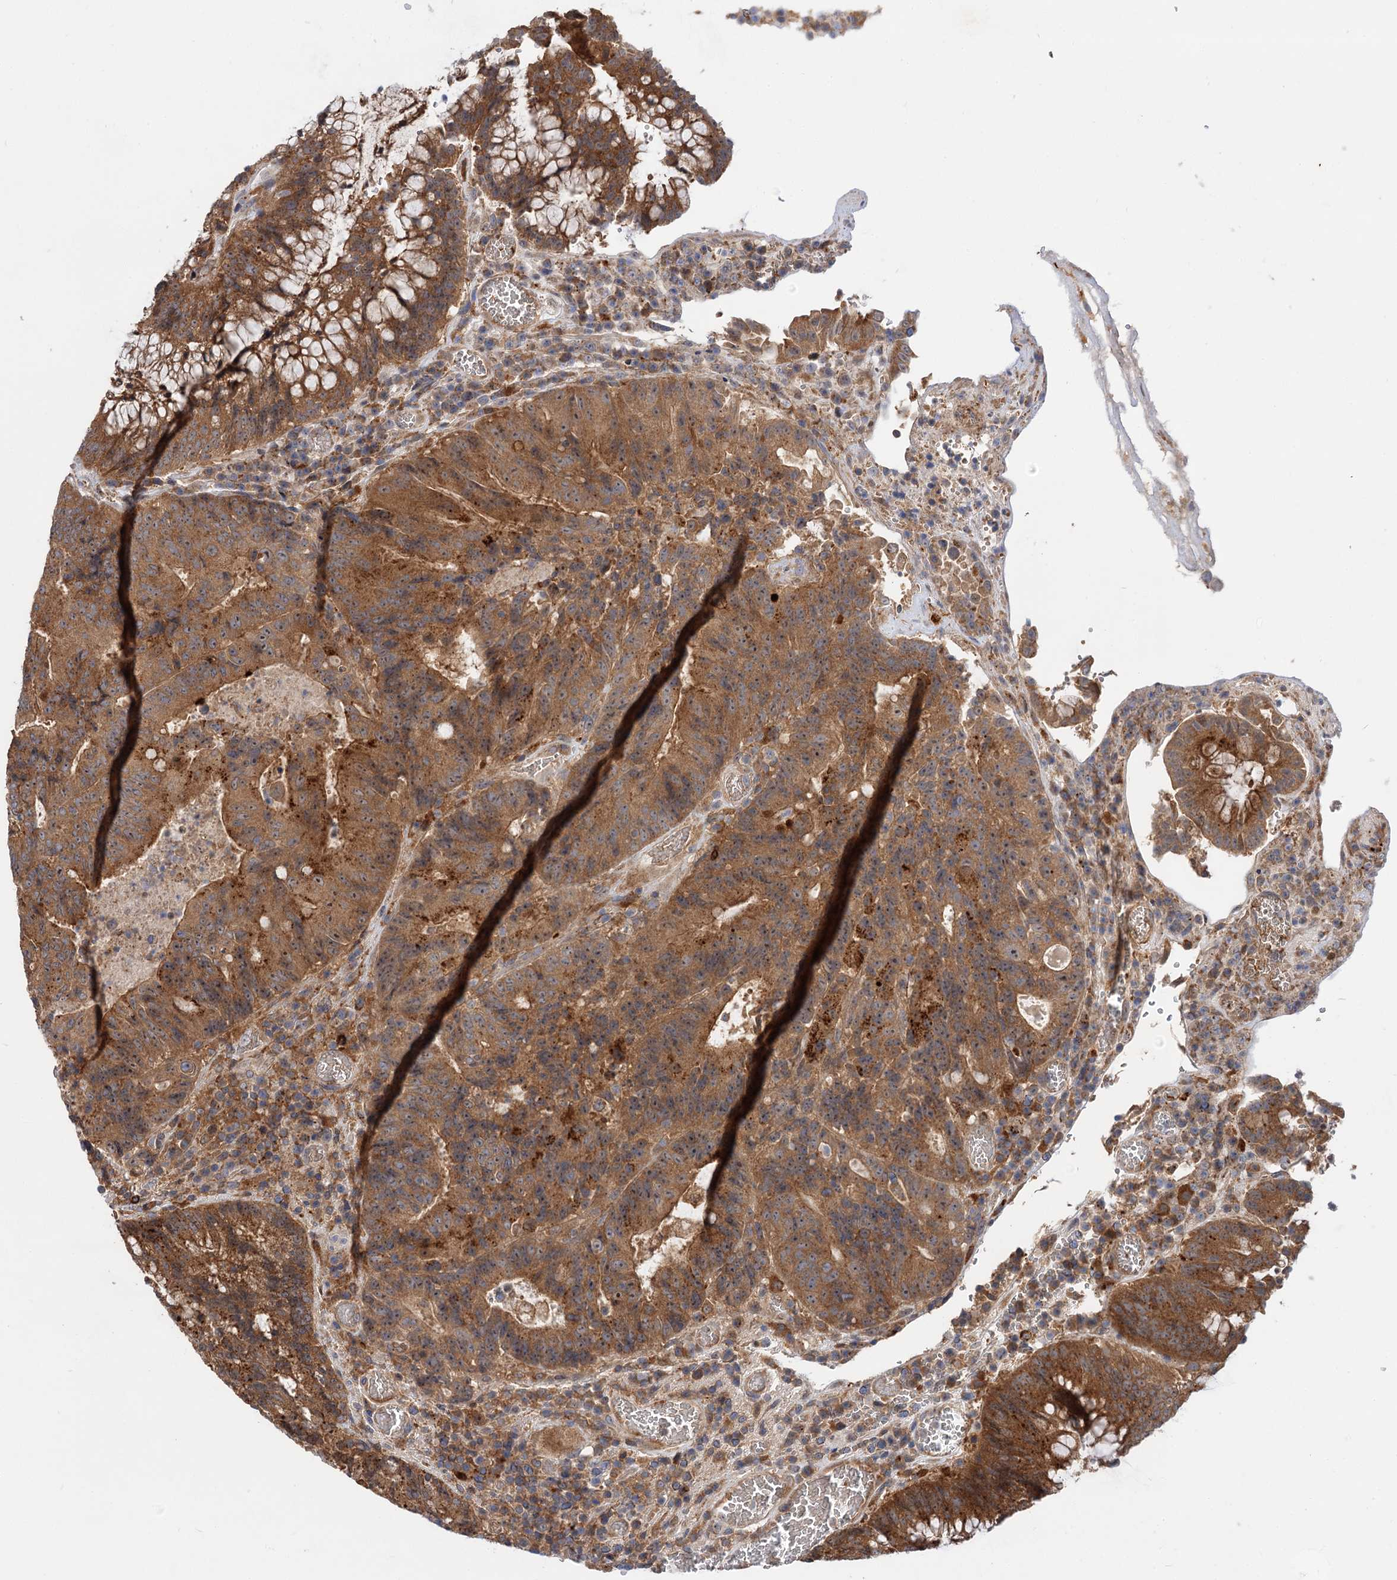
{"staining": {"intensity": "moderate", "quantity": ">75%", "location": "cytoplasmic/membranous"}, "tissue": "colorectal cancer", "cell_type": "Tumor cells", "image_type": "cancer", "snomed": [{"axis": "morphology", "description": "Adenocarcinoma, NOS"}, {"axis": "topography", "description": "Rectum"}], "caption": "An immunohistochemistry image of neoplastic tissue is shown. Protein staining in brown shows moderate cytoplasmic/membranous positivity in colorectal cancer within tumor cells.", "gene": "PATL1", "patient": {"sex": "male", "age": 69}}